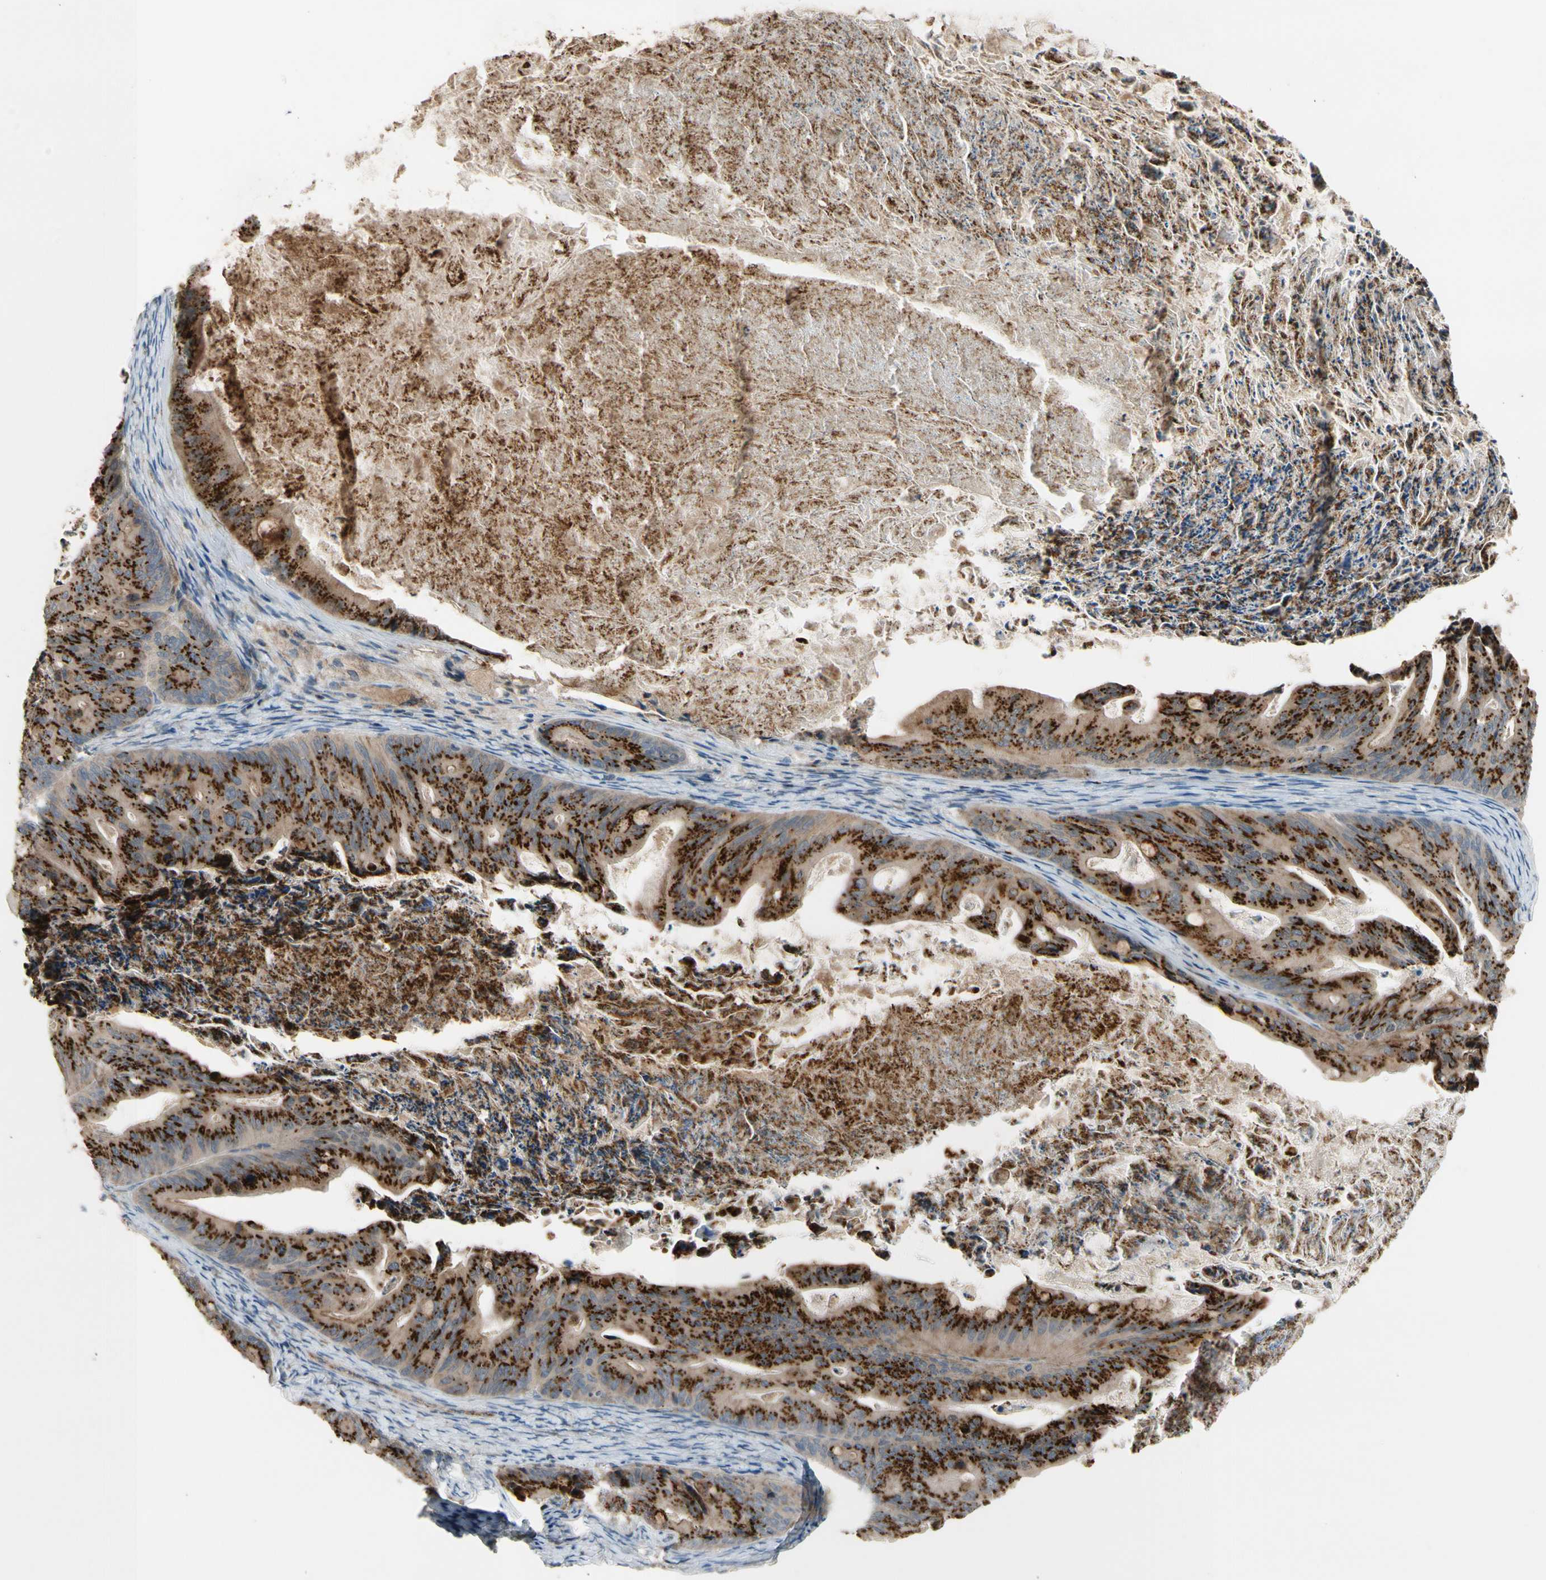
{"staining": {"intensity": "strong", "quantity": ">75%", "location": "cytoplasmic/membranous"}, "tissue": "ovarian cancer", "cell_type": "Tumor cells", "image_type": "cancer", "snomed": [{"axis": "morphology", "description": "Cystadenocarcinoma, mucinous, NOS"}, {"axis": "topography", "description": "Ovary"}], "caption": "Tumor cells display high levels of strong cytoplasmic/membranous positivity in approximately >75% of cells in human mucinous cystadenocarcinoma (ovarian).", "gene": "GALNT5", "patient": {"sex": "female", "age": 37}}